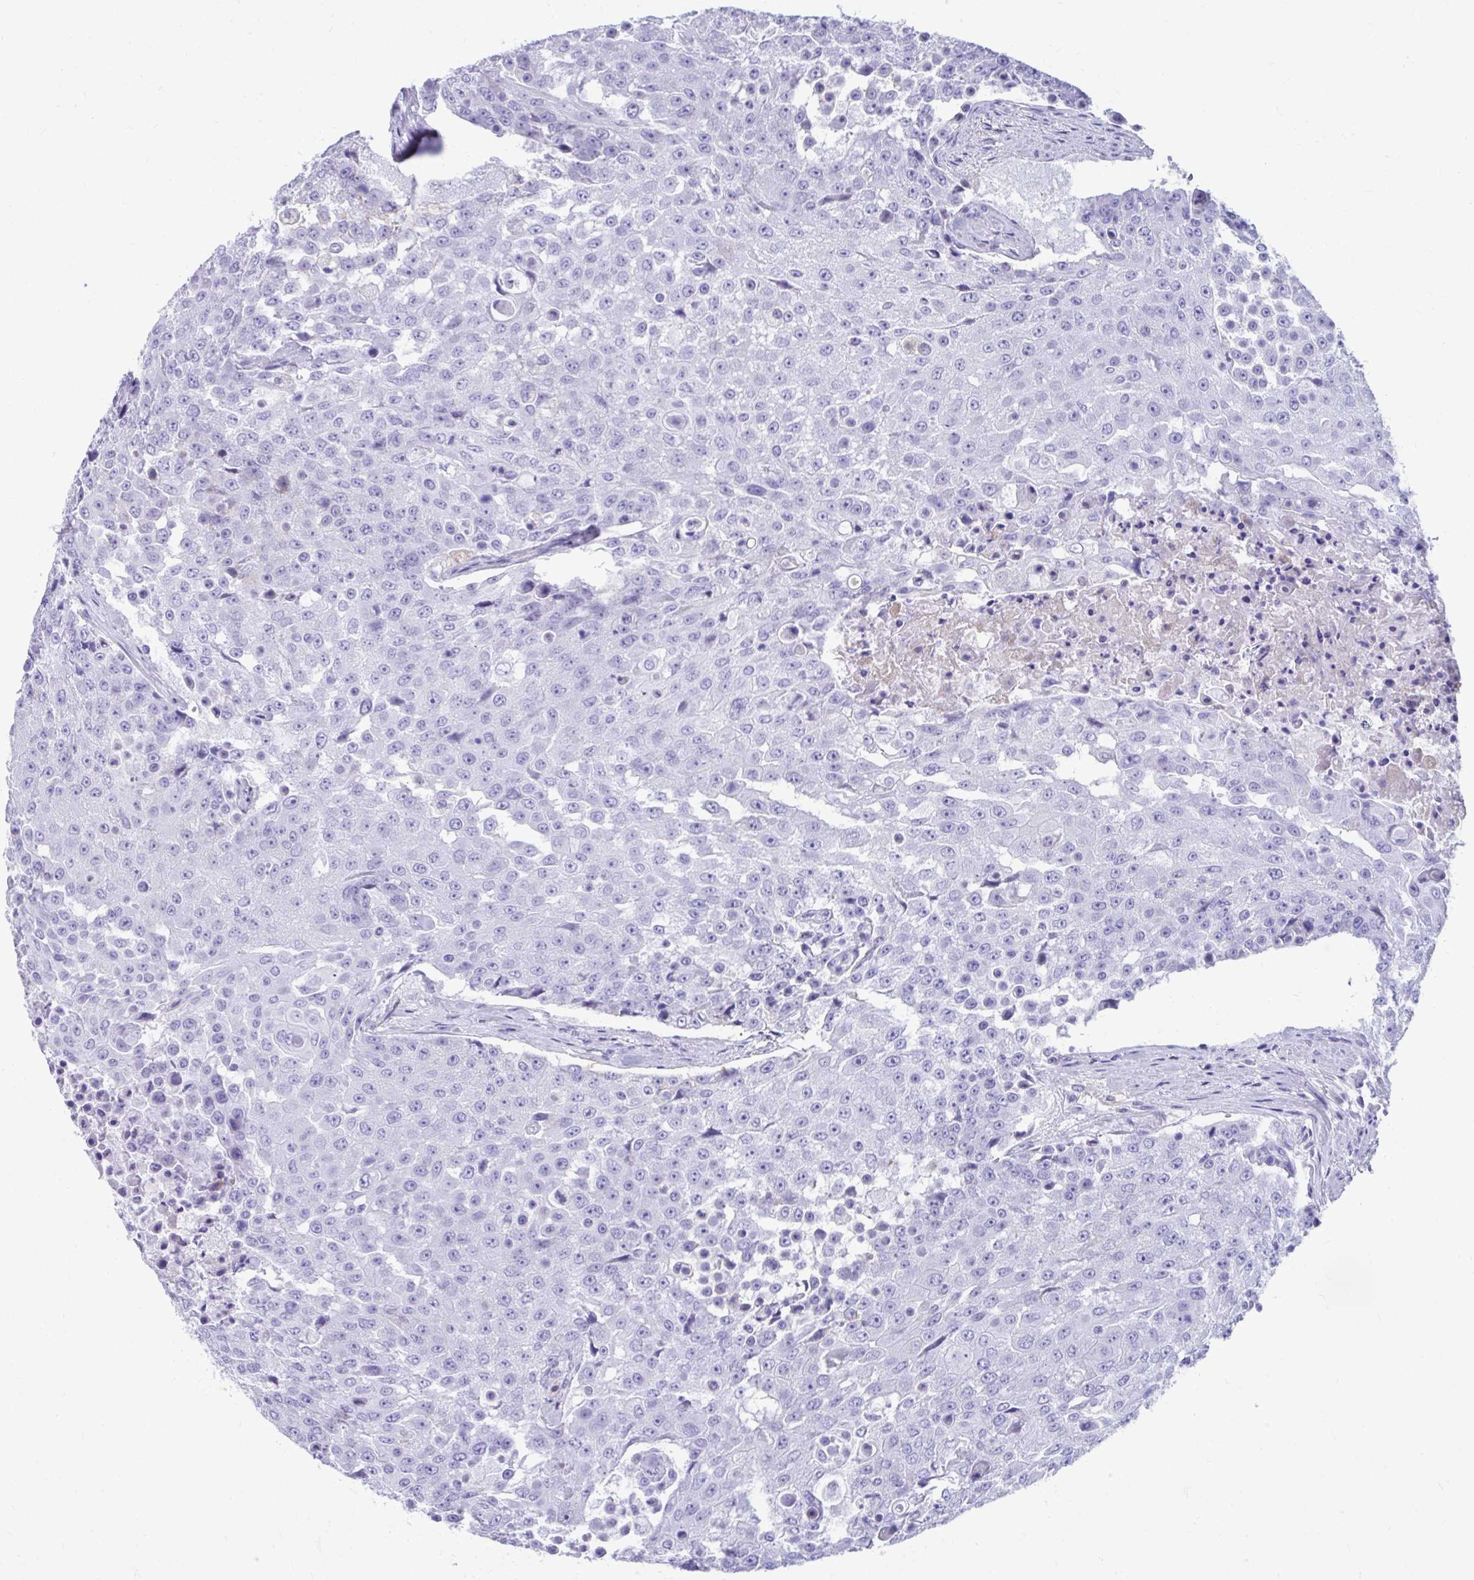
{"staining": {"intensity": "negative", "quantity": "none", "location": "none"}, "tissue": "urothelial cancer", "cell_type": "Tumor cells", "image_type": "cancer", "snomed": [{"axis": "morphology", "description": "Urothelial carcinoma, High grade"}, {"axis": "topography", "description": "Urinary bladder"}], "caption": "The histopathology image reveals no staining of tumor cells in urothelial carcinoma (high-grade).", "gene": "SMIM9", "patient": {"sex": "female", "age": 63}}